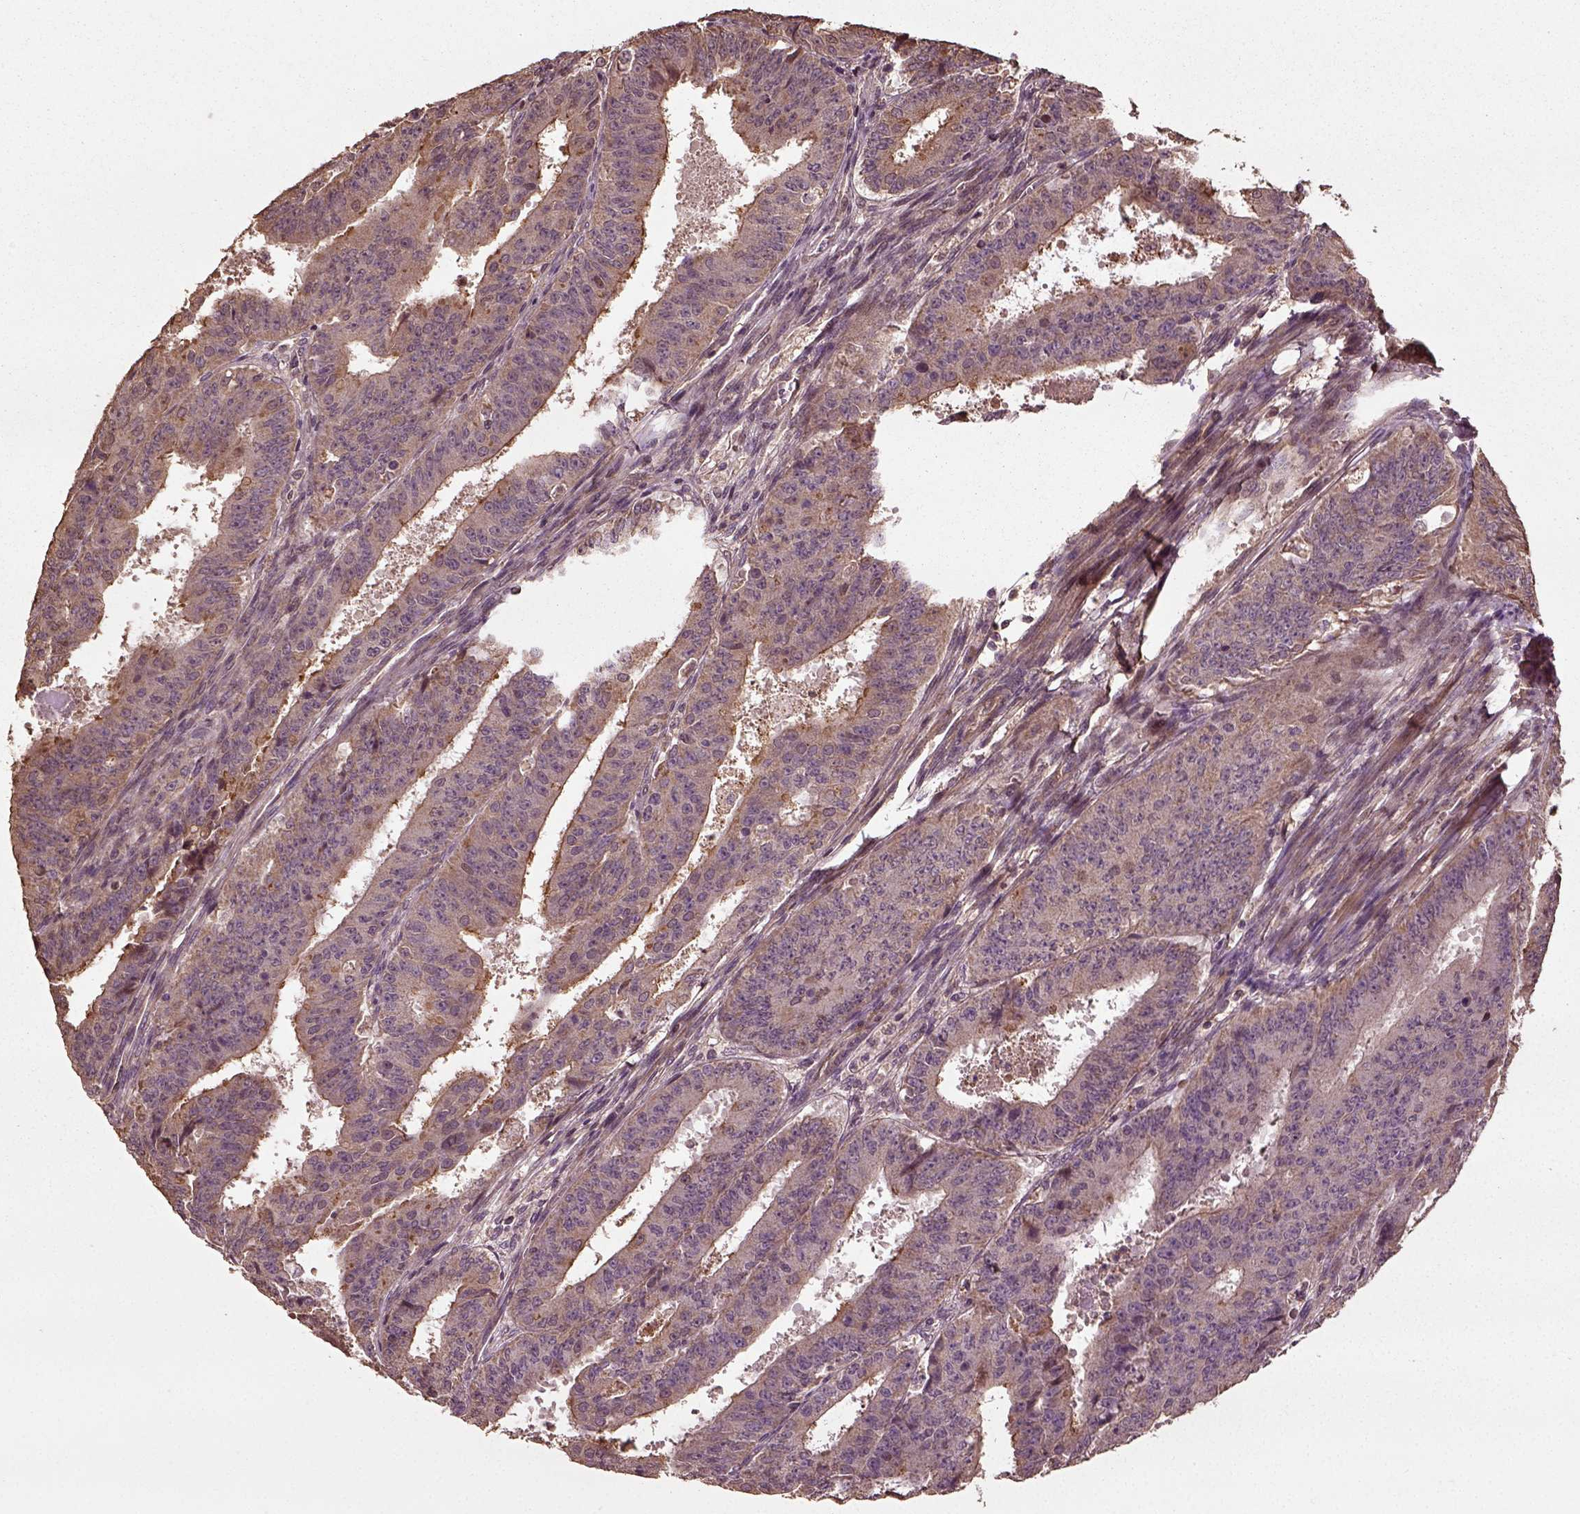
{"staining": {"intensity": "moderate", "quantity": "<25%", "location": "cytoplasmic/membranous"}, "tissue": "ovarian cancer", "cell_type": "Tumor cells", "image_type": "cancer", "snomed": [{"axis": "morphology", "description": "Carcinoma, endometroid"}, {"axis": "topography", "description": "Ovary"}], "caption": "This is a histology image of immunohistochemistry staining of ovarian cancer, which shows moderate expression in the cytoplasmic/membranous of tumor cells.", "gene": "ERV3-1", "patient": {"sex": "female", "age": 42}}